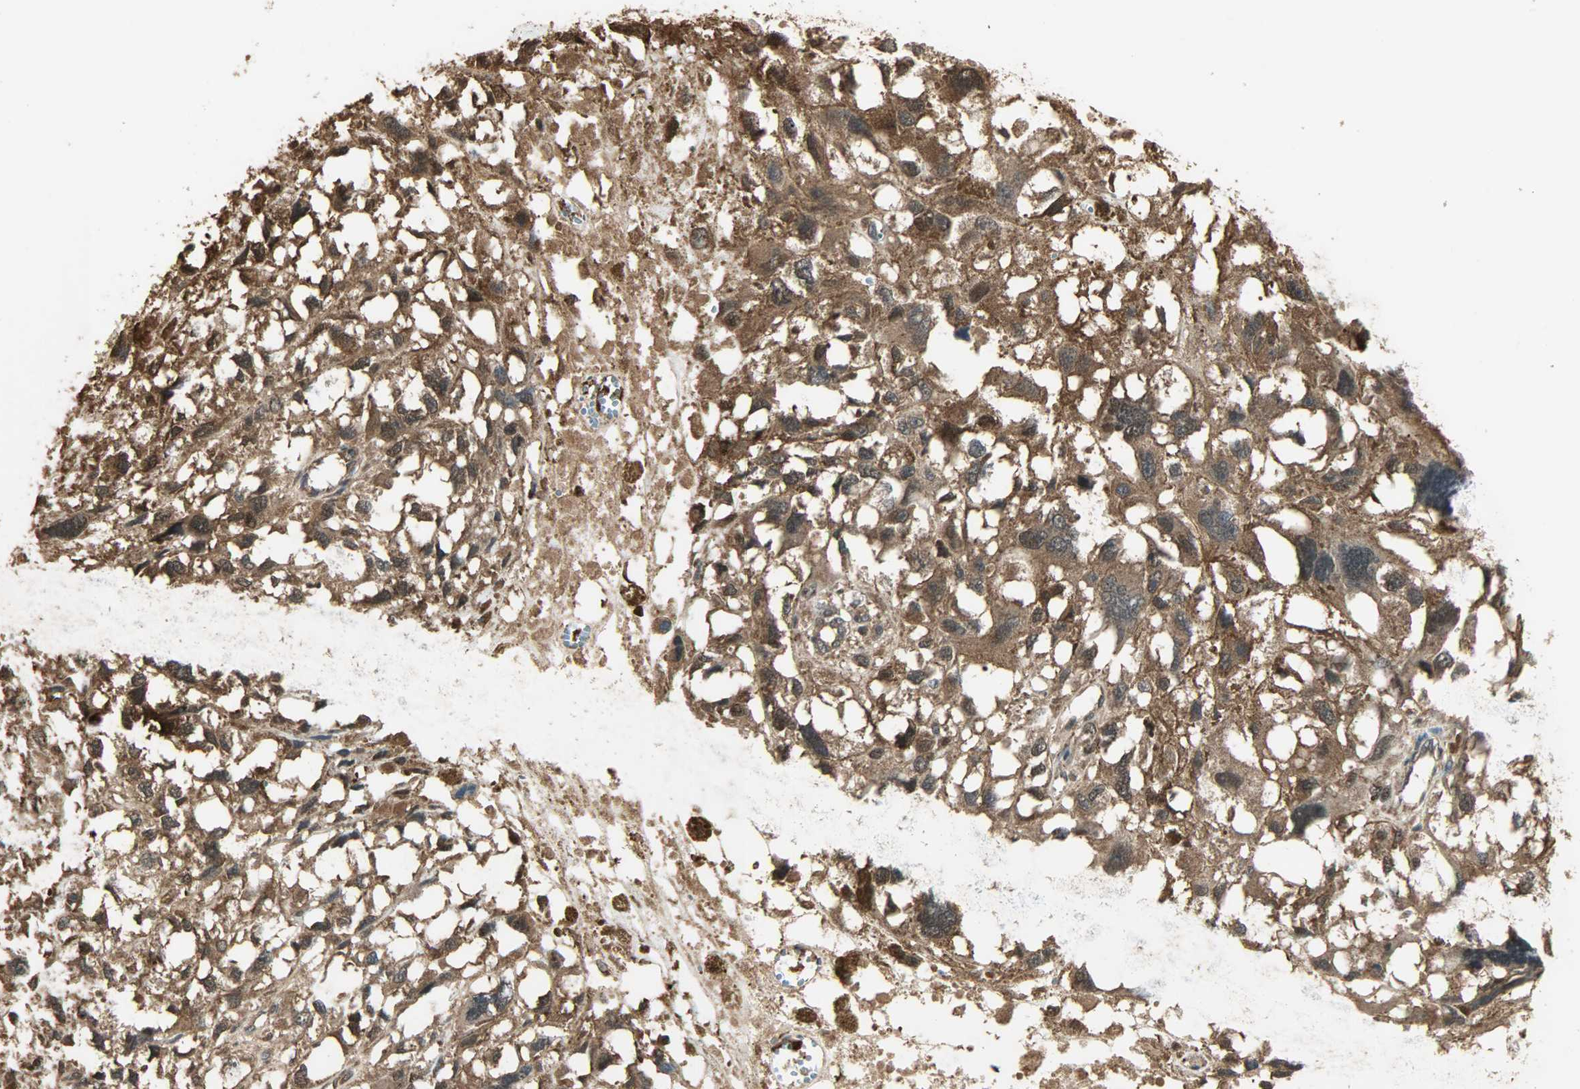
{"staining": {"intensity": "strong", "quantity": ">75%", "location": "cytoplasmic/membranous,nuclear"}, "tissue": "melanoma", "cell_type": "Tumor cells", "image_type": "cancer", "snomed": [{"axis": "morphology", "description": "Malignant melanoma, Metastatic site"}, {"axis": "topography", "description": "Lymph node"}], "caption": "Immunohistochemical staining of human malignant melanoma (metastatic site) shows high levels of strong cytoplasmic/membranous and nuclear positivity in about >75% of tumor cells.", "gene": "YWHAZ", "patient": {"sex": "male", "age": 59}}